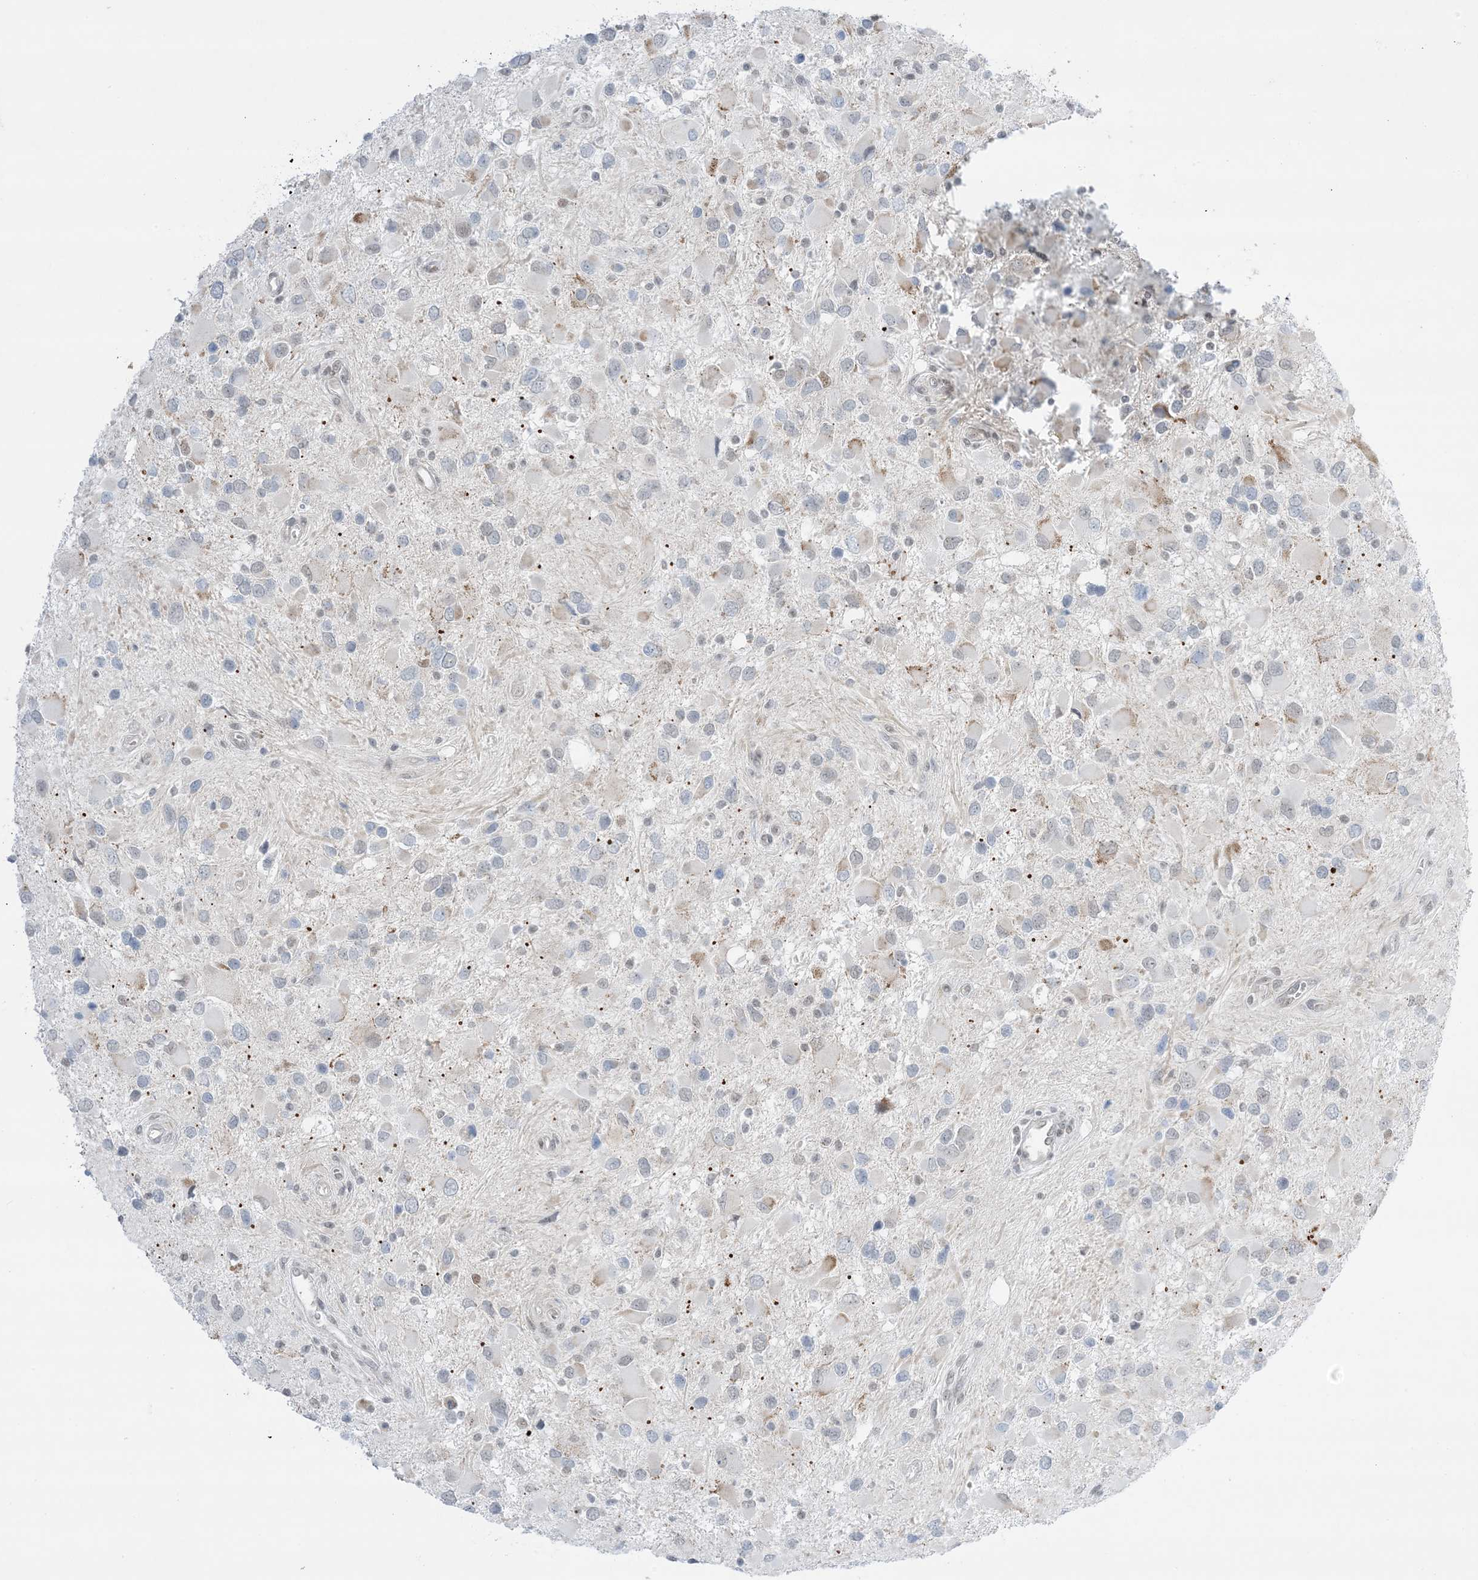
{"staining": {"intensity": "negative", "quantity": "none", "location": "none"}, "tissue": "glioma", "cell_type": "Tumor cells", "image_type": "cancer", "snomed": [{"axis": "morphology", "description": "Glioma, malignant, High grade"}, {"axis": "topography", "description": "Brain"}], "caption": "This is a image of immunohistochemistry staining of glioma, which shows no expression in tumor cells. (DAB (3,3'-diaminobenzidine) IHC visualized using brightfield microscopy, high magnification).", "gene": "TFPT", "patient": {"sex": "male", "age": 53}}